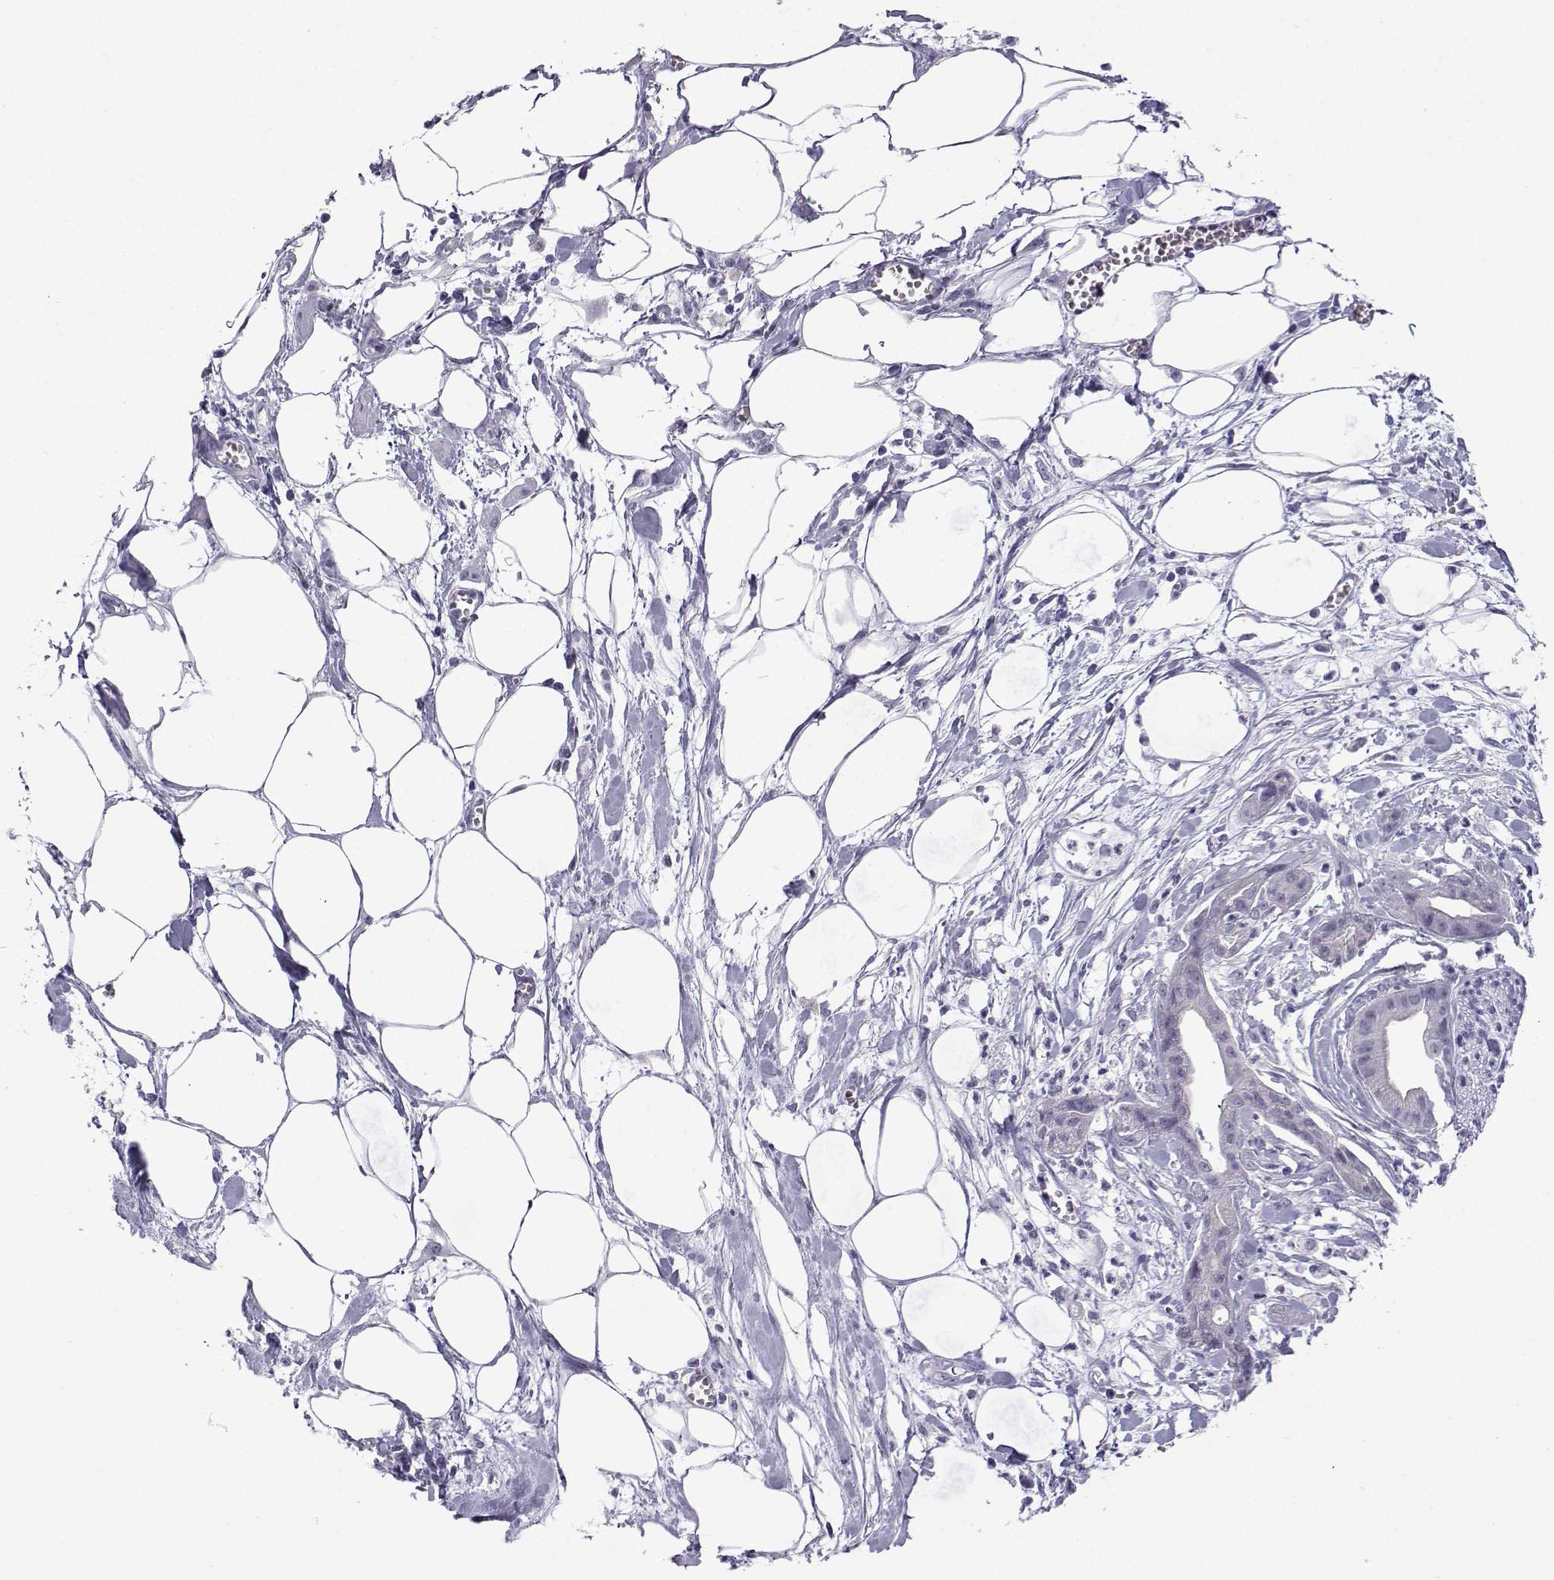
{"staining": {"intensity": "negative", "quantity": "none", "location": "none"}, "tissue": "pancreatic cancer", "cell_type": "Tumor cells", "image_type": "cancer", "snomed": [{"axis": "morphology", "description": "Normal tissue, NOS"}, {"axis": "morphology", "description": "Adenocarcinoma, NOS"}, {"axis": "topography", "description": "Lymph node"}, {"axis": "topography", "description": "Pancreas"}], "caption": "The IHC micrograph has no significant staining in tumor cells of pancreatic cancer tissue. The staining is performed using DAB (3,3'-diaminobenzidine) brown chromogen with nuclei counter-stained in using hematoxylin.", "gene": "CFAP53", "patient": {"sex": "female", "age": 58}}